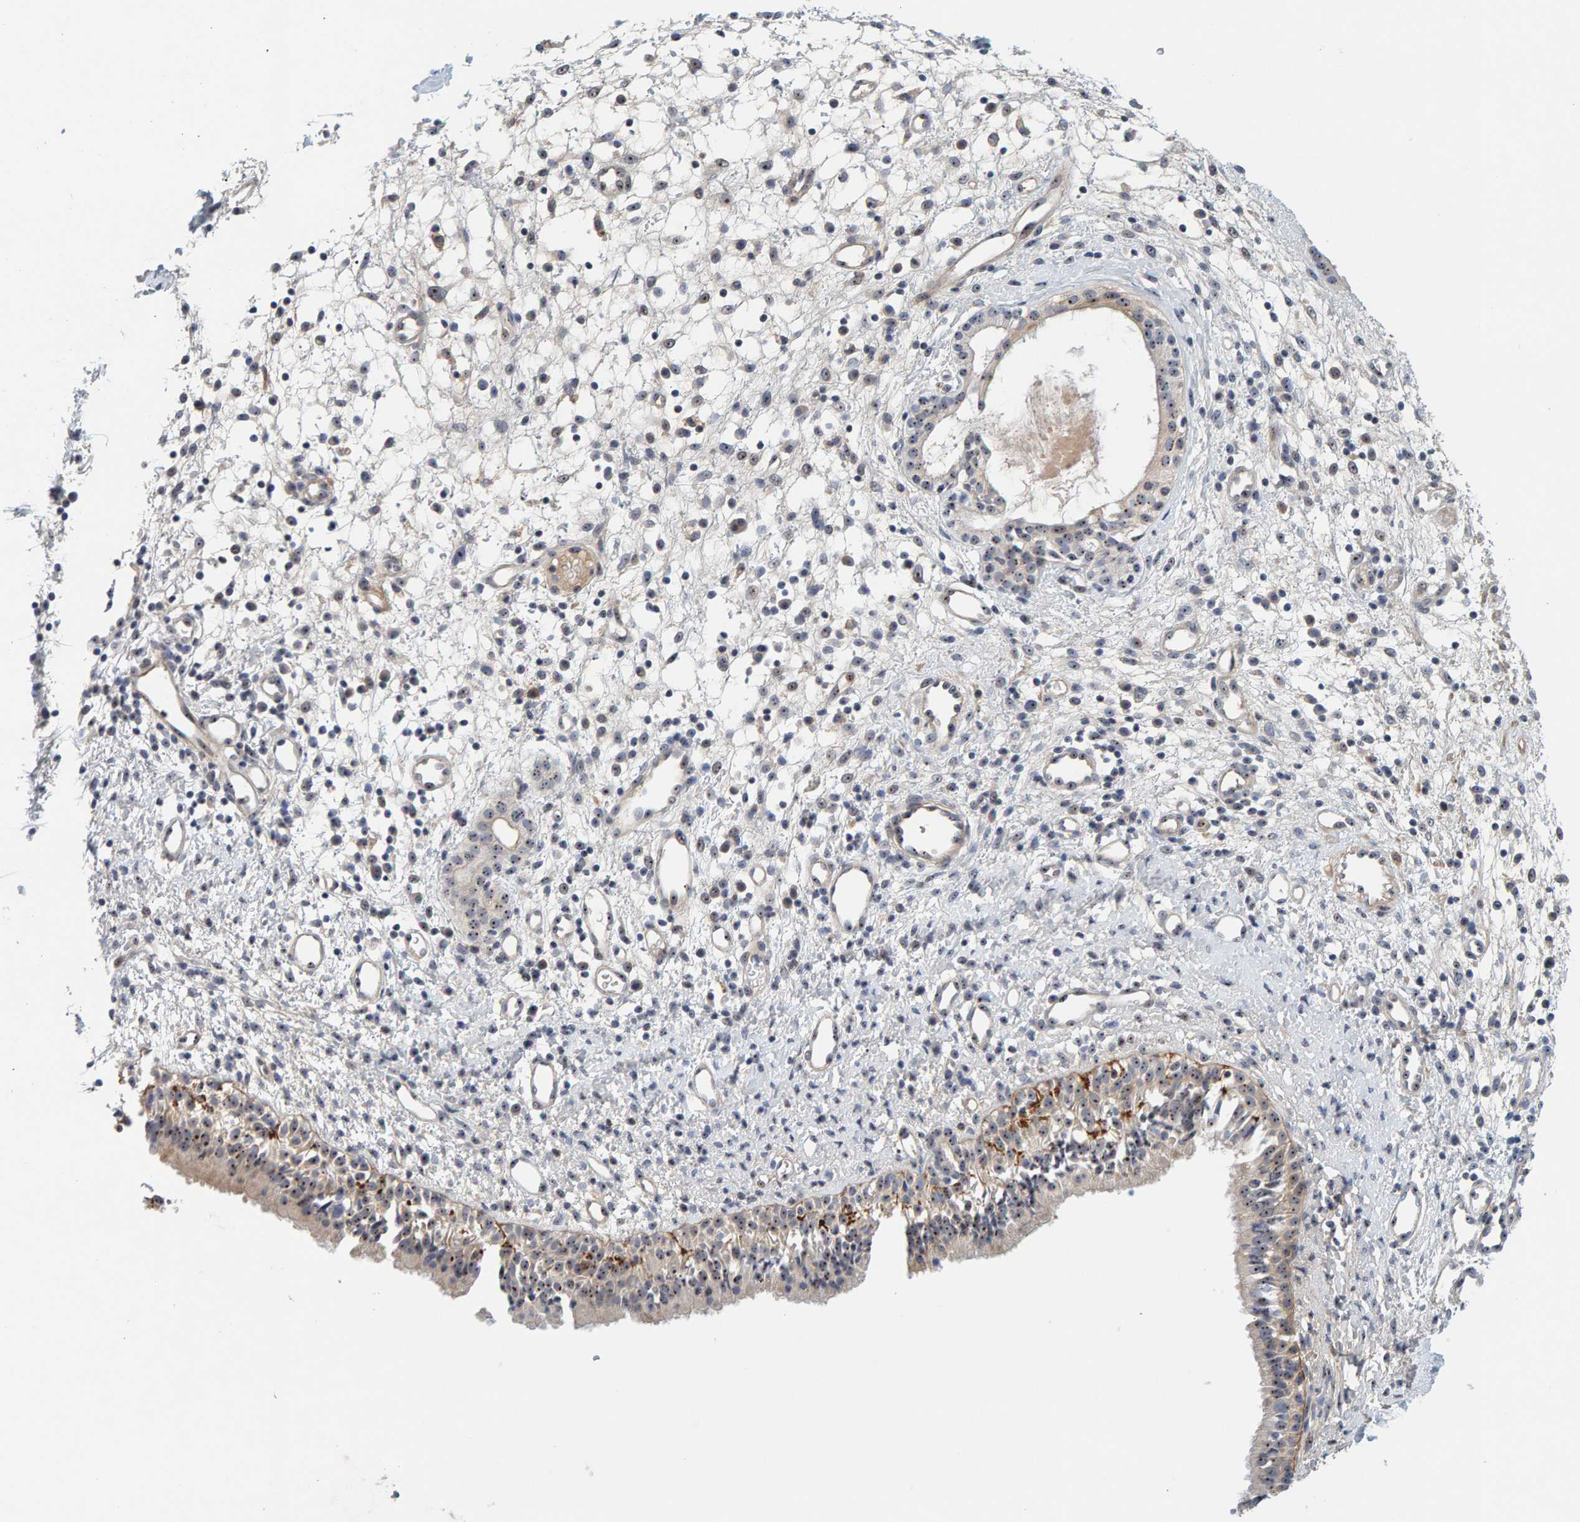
{"staining": {"intensity": "strong", "quantity": ">75%", "location": "nuclear"}, "tissue": "nasopharynx", "cell_type": "Respiratory epithelial cells", "image_type": "normal", "snomed": [{"axis": "morphology", "description": "Normal tissue, NOS"}, {"axis": "topography", "description": "Nasopharynx"}], "caption": "Protein expression analysis of normal nasopharynx exhibits strong nuclear expression in about >75% of respiratory epithelial cells.", "gene": "NOL11", "patient": {"sex": "male", "age": 22}}